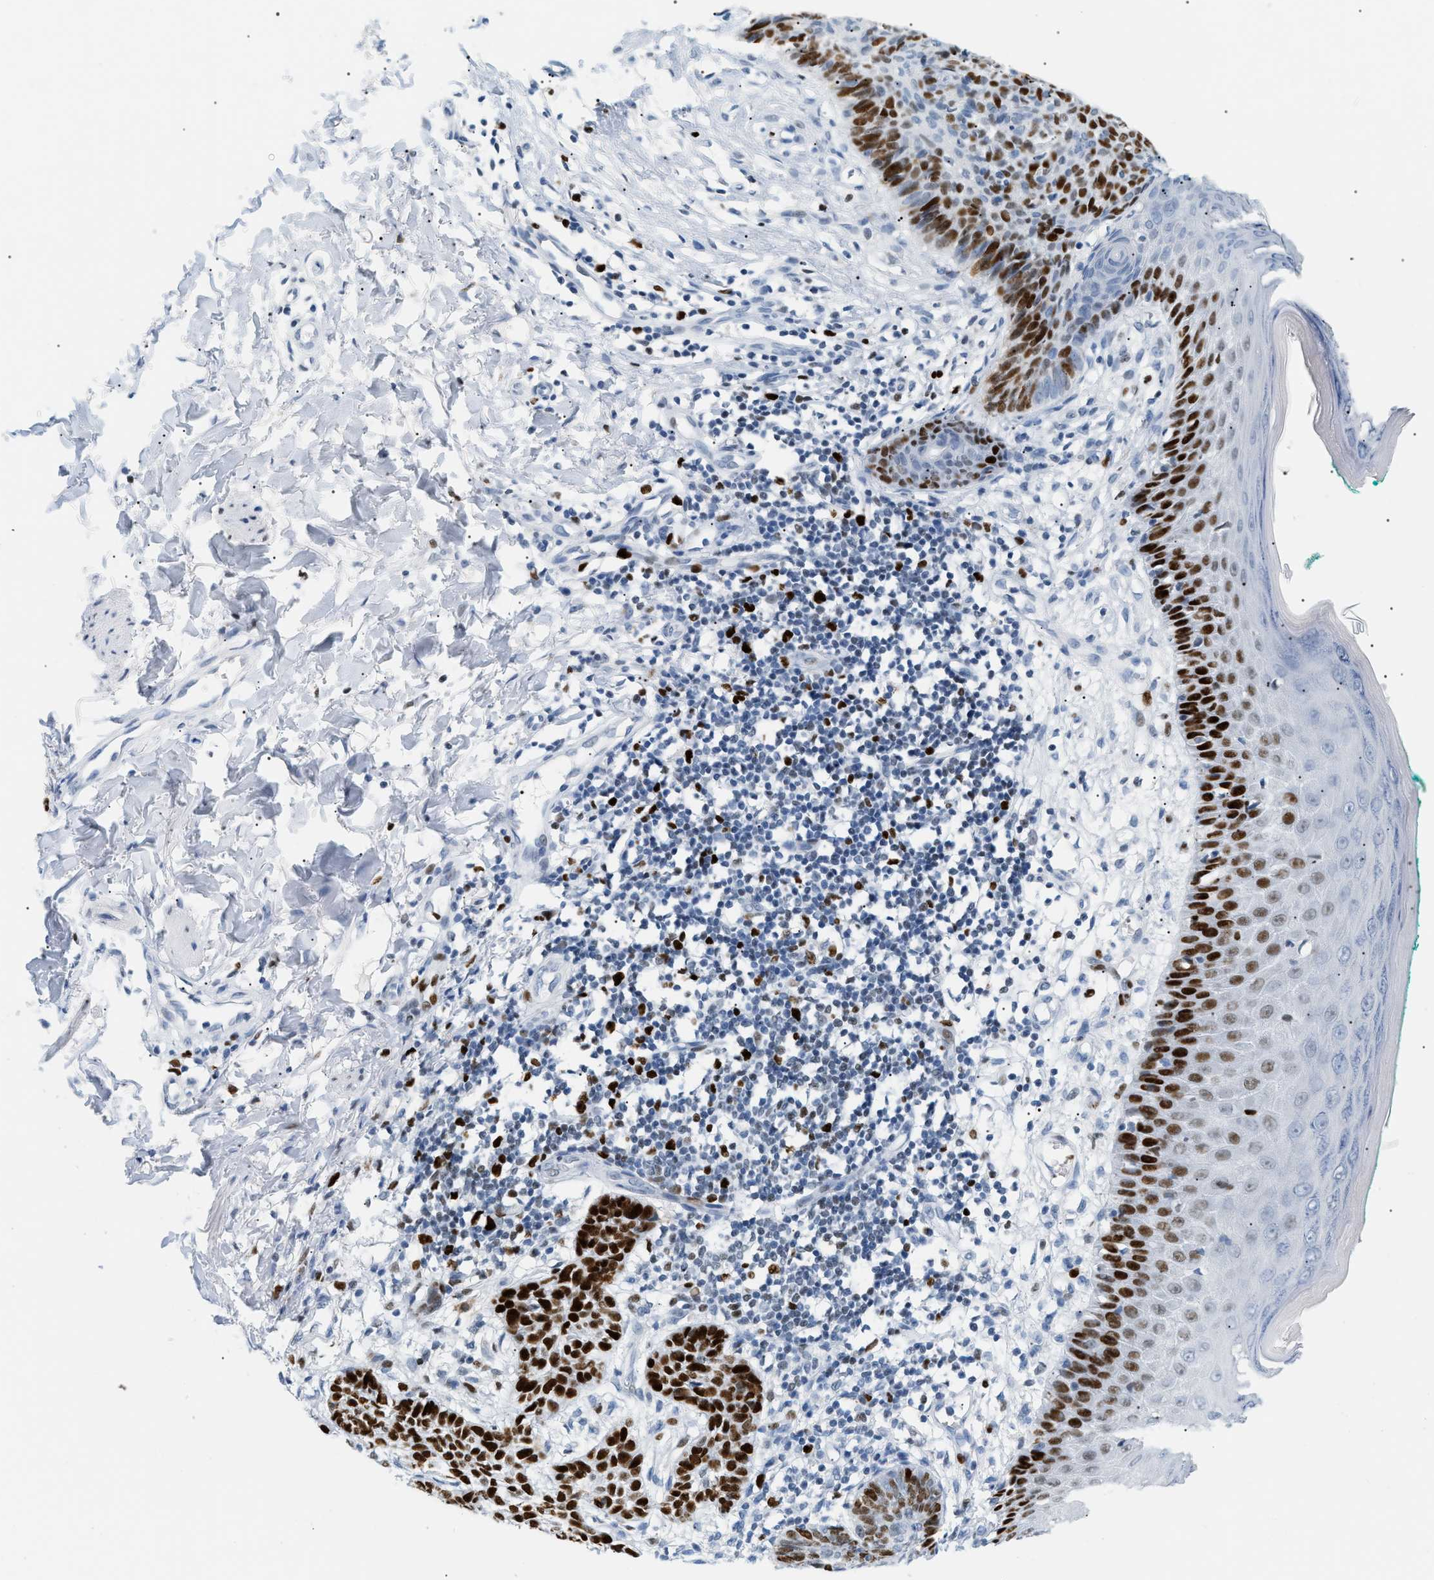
{"staining": {"intensity": "strong", "quantity": "25%-75%", "location": "nuclear"}, "tissue": "skin cancer", "cell_type": "Tumor cells", "image_type": "cancer", "snomed": [{"axis": "morphology", "description": "Basal cell carcinoma"}, {"axis": "topography", "description": "Skin"}], "caption": "Skin cancer (basal cell carcinoma) stained with immunohistochemistry (IHC) reveals strong nuclear positivity in approximately 25%-75% of tumor cells.", "gene": "MCM7", "patient": {"sex": "male", "age": 60}}